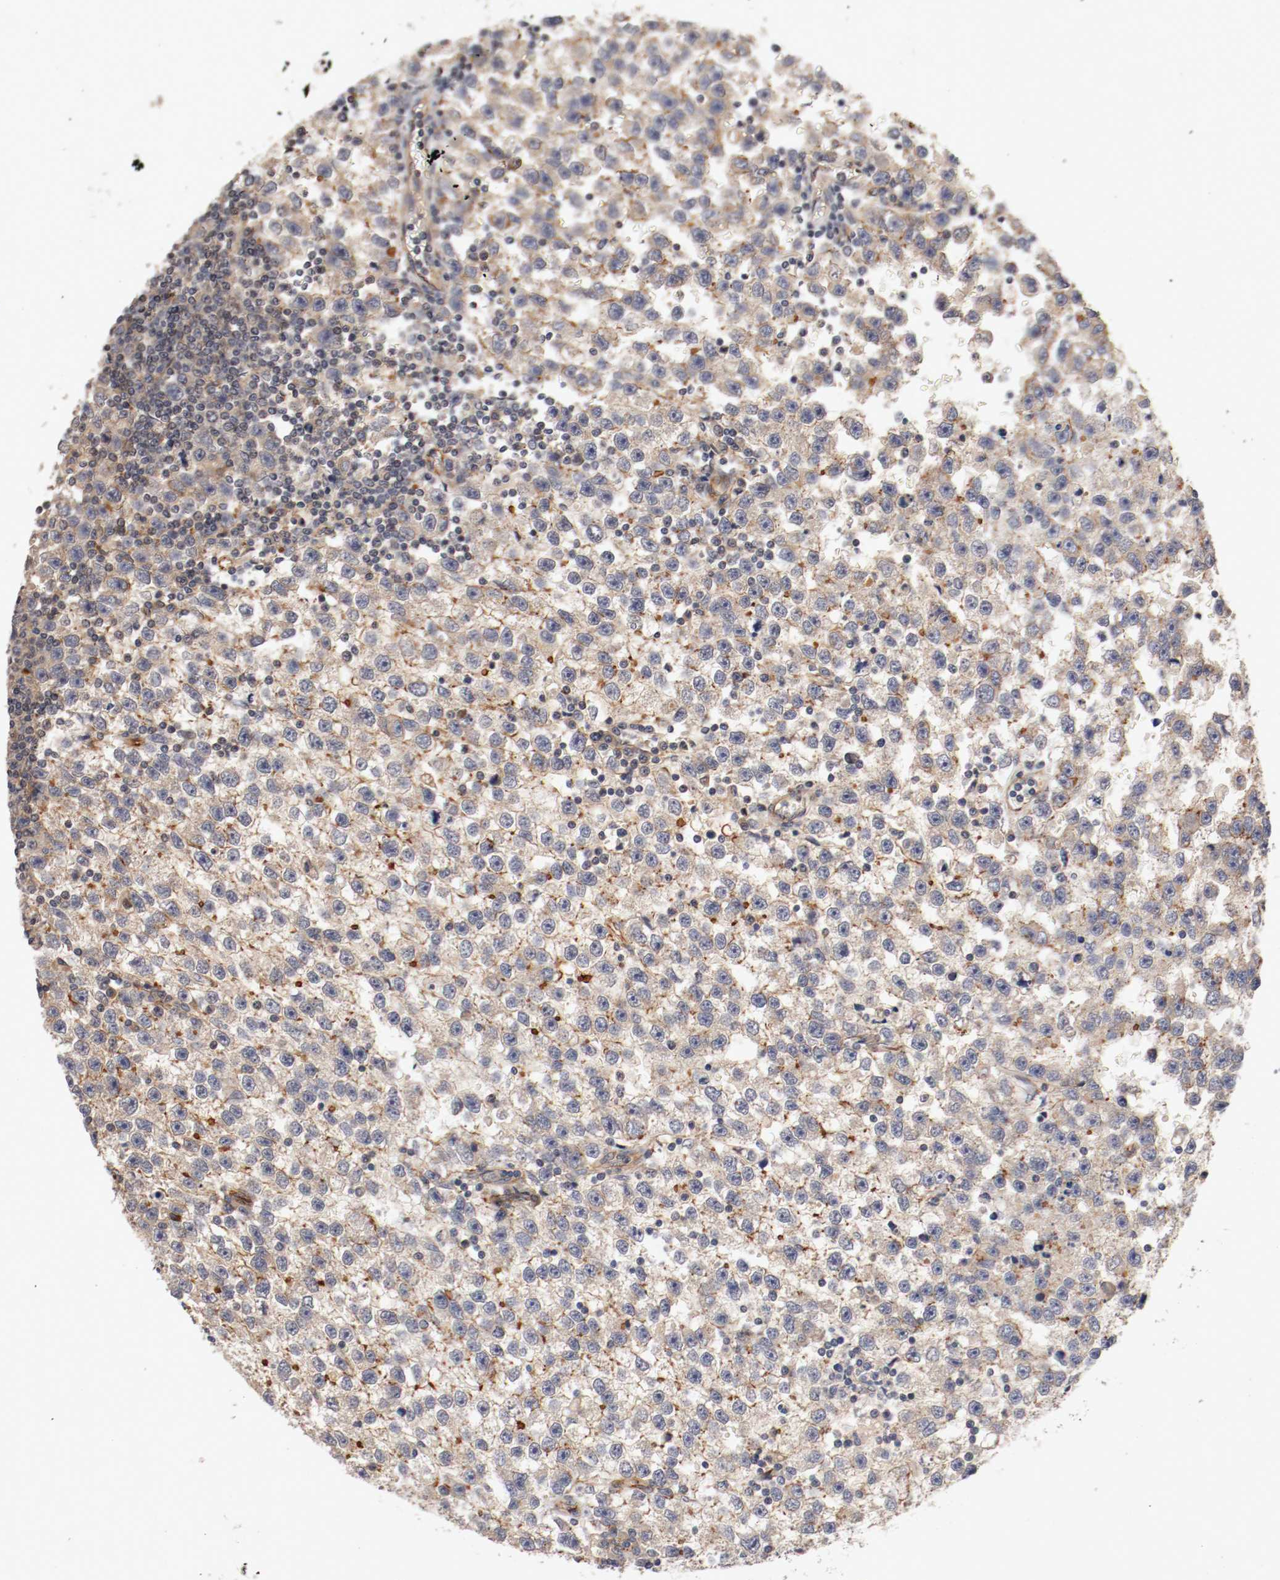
{"staining": {"intensity": "weak", "quantity": "25%-75%", "location": "cytoplasmic/membranous"}, "tissue": "testis cancer", "cell_type": "Tumor cells", "image_type": "cancer", "snomed": [{"axis": "morphology", "description": "Seminoma, NOS"}, {"axis": "topography", "description": "Testis"}], "caption": "Testis cancer was stained to show a protein in brown. There is low levels of weak cytoplasmic/membranous staining in approximately 25%-75% of tumor cells.", "gene": "TYK2", "patient": {"sex": "male", "age": 33}}